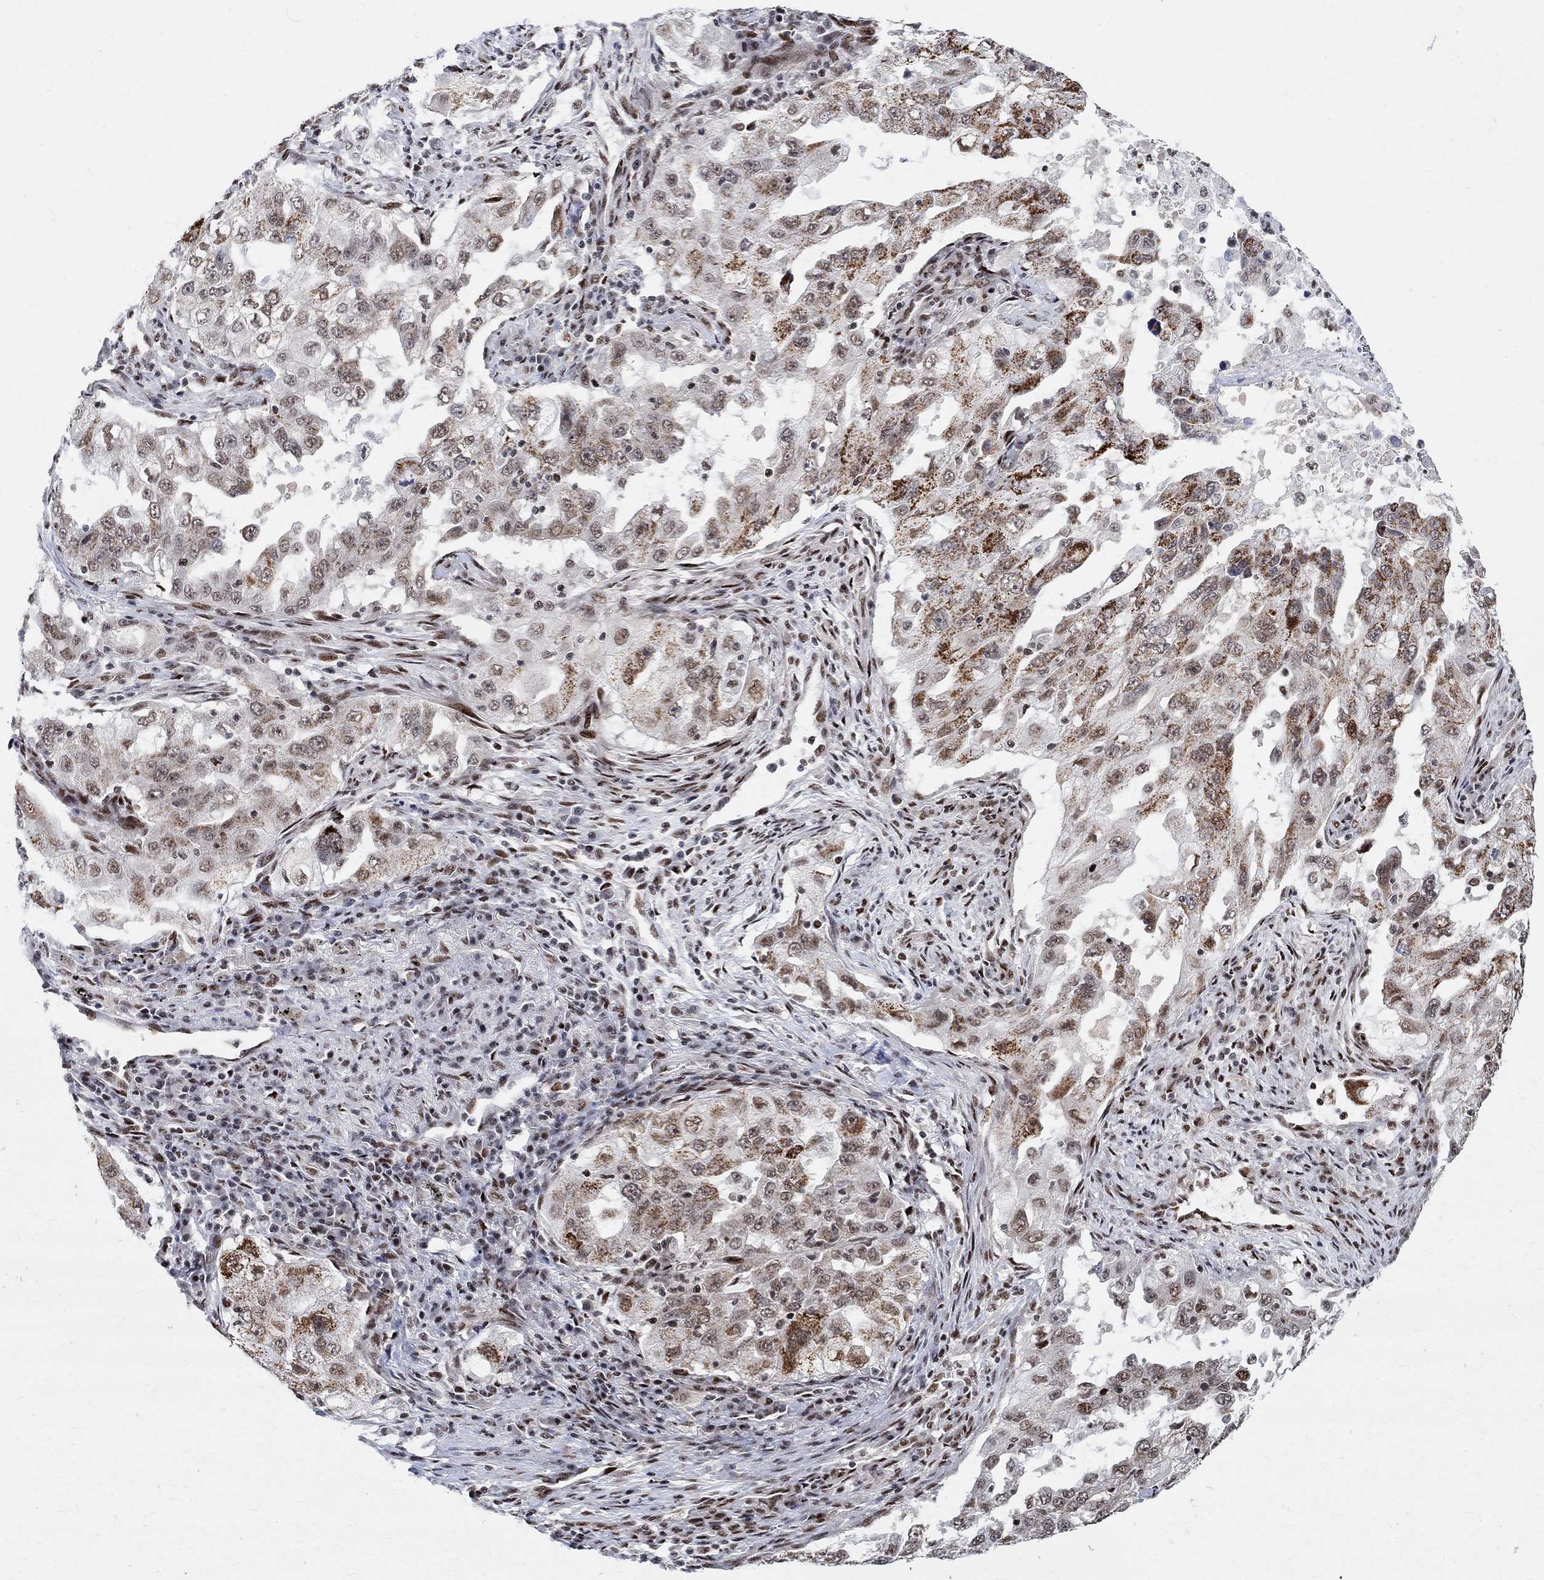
{"staining": {"intensity": "moderate", "quantity": "<25%", "location": "nuclear"}, "tissue": "lung cancer", "cell_type": "Tumor cells", "image_type": "cancer", "snomed": [{"axis": "morphology", "description": "Adenocarcinoma, NOS"}, {"axis": "topography", "description": "Lung"}], "caption": "Immunohistochemistry (IHC) micrograph of human lung cancer (adenocarcinoma) stained for a protein (brown), which reveals low levels of moderate nuclear positivity in about <25% of tumor cells.", "gene": "E4F1", "patient": {"sex": "female", "age": 61}}